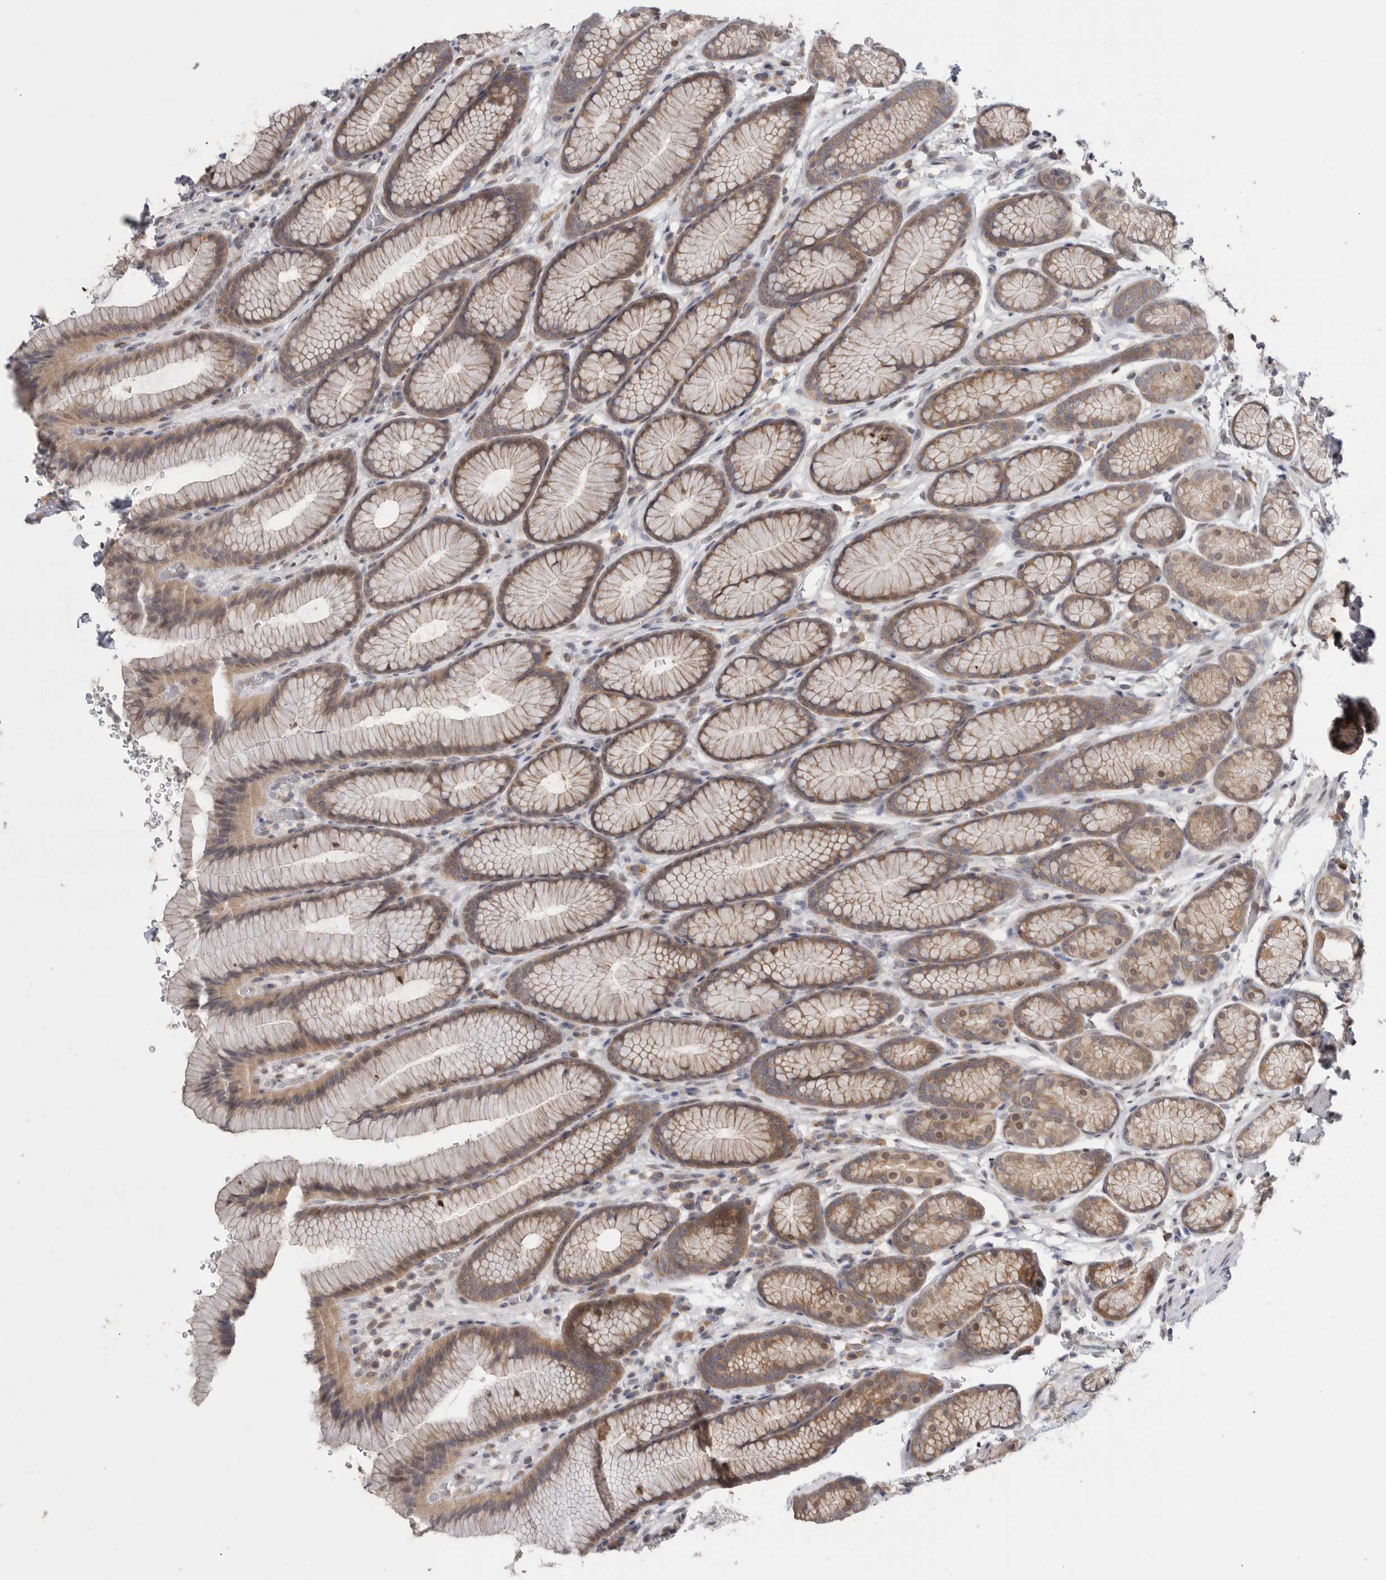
{"staining": {"intensity": "moderate", "quantity": "25%-75%", "location": "cytoplasmic/membranous"}, "tissue": "stomach", "cell_type": "Glandular cells", "image_type": "normal", "snomed": [{"axis": "morphology", "description": "Normal tissue, NOS"}, {"axis": "topography", "description": "Stomach"}], "caption": "Approximately 25%-75% of glandular cells in benign human stomach exhibit moderate cytoplasmic/membranous protein staining as visualized by brown immunohistochemical staining.", "gene": "KLK5", "patient": {"sex": "male", "age": 42}}